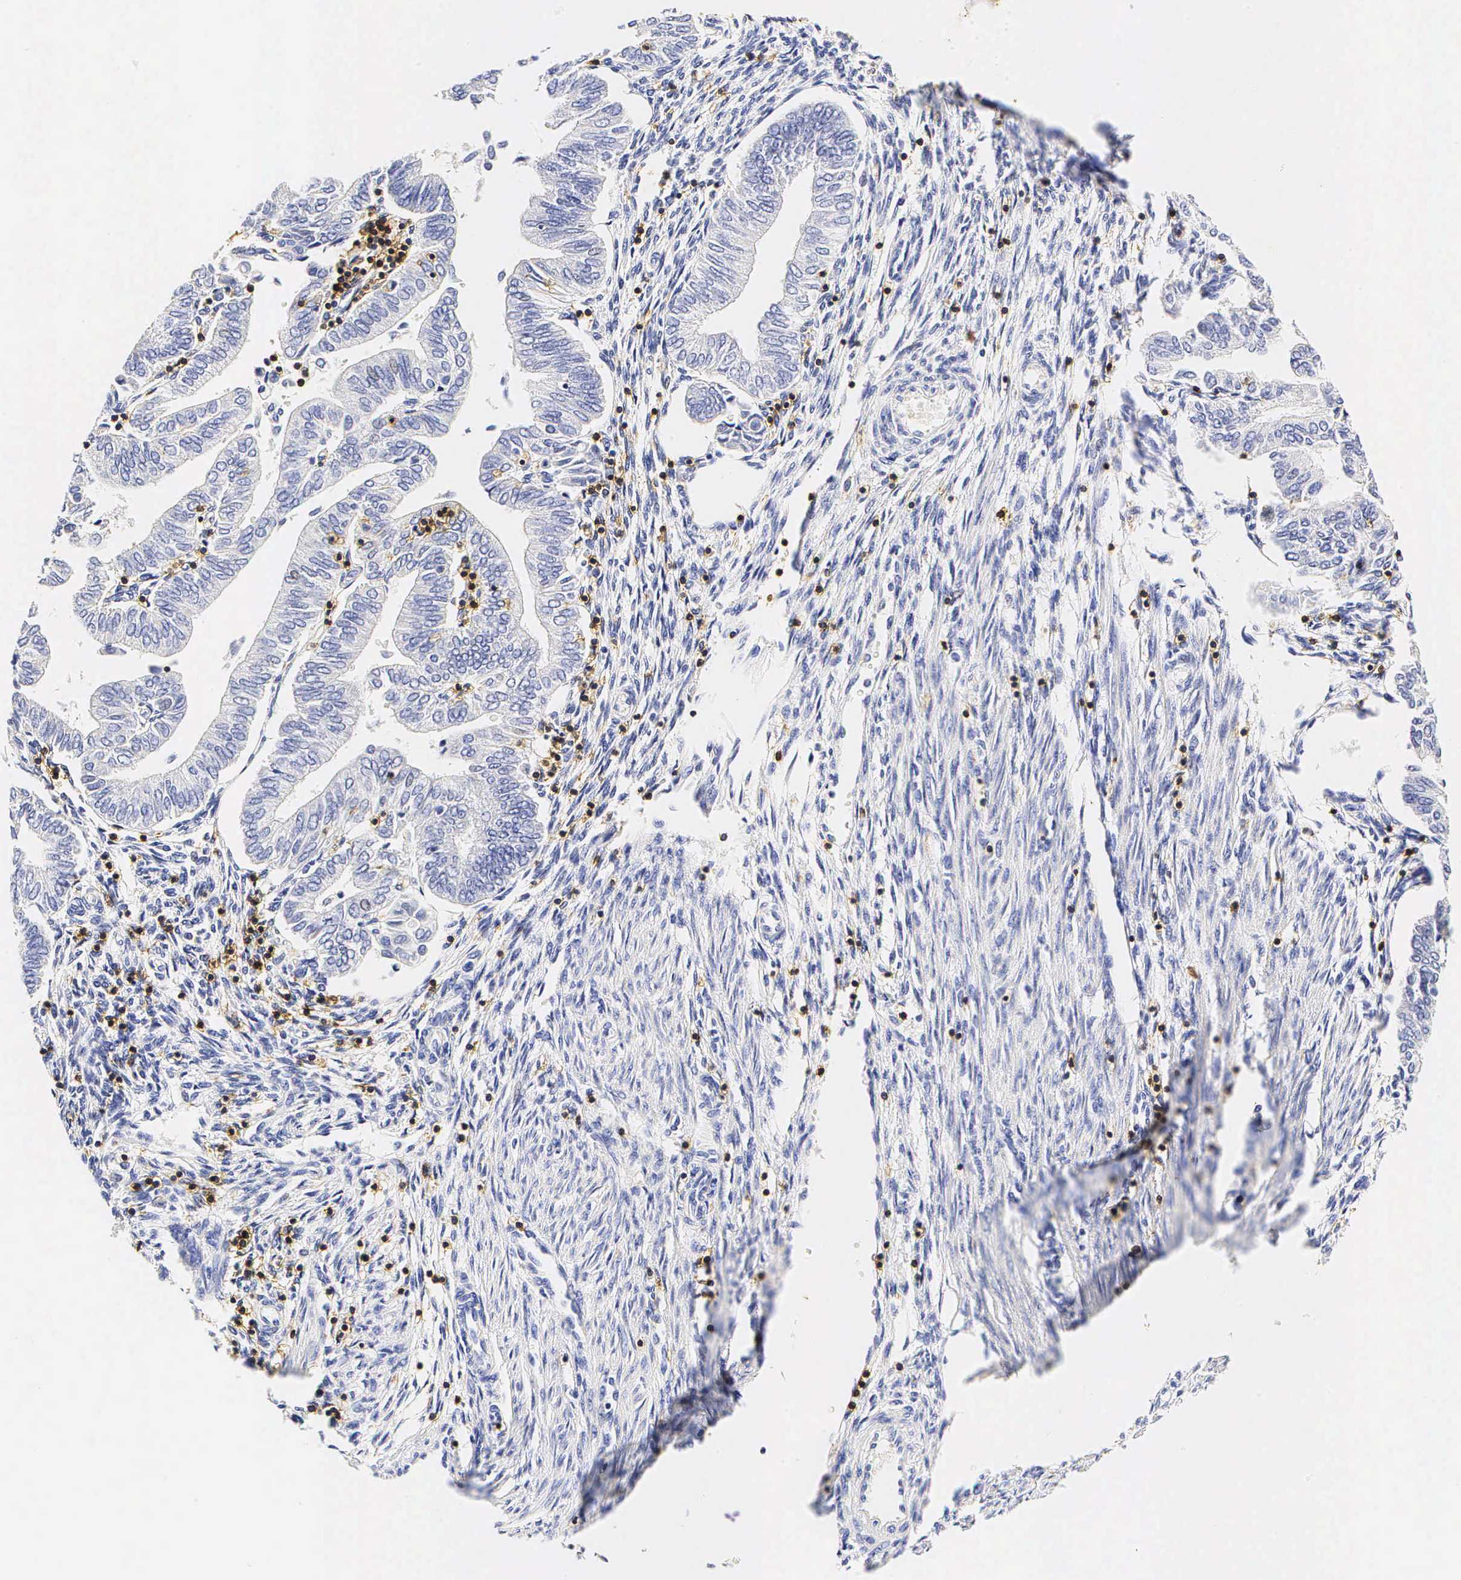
{"staining": {"intensity": "negative", "quantity": "none", "location": "none"}, "tissue": "endometrial cancer", "cell_type": "Tumor cells", "image_type": "cancer", "snomed": [{"axis": "morphology", "description": "Adenocarcinoma, NOS"}, {"axis": "topography", "description": "Endometrium"}], "caption": "This is a image of immunohistochemistry staining of endometrial cancer (adenocarcinoma), which shows no expression in tumor cells. (Brightfield microscopy of DAB (3,3'-diaminobenzidine) immunohistochemistry (IHC) at high magnification).", "gene": "CD3E", "patient": {"sex": "female", "age": 51}}